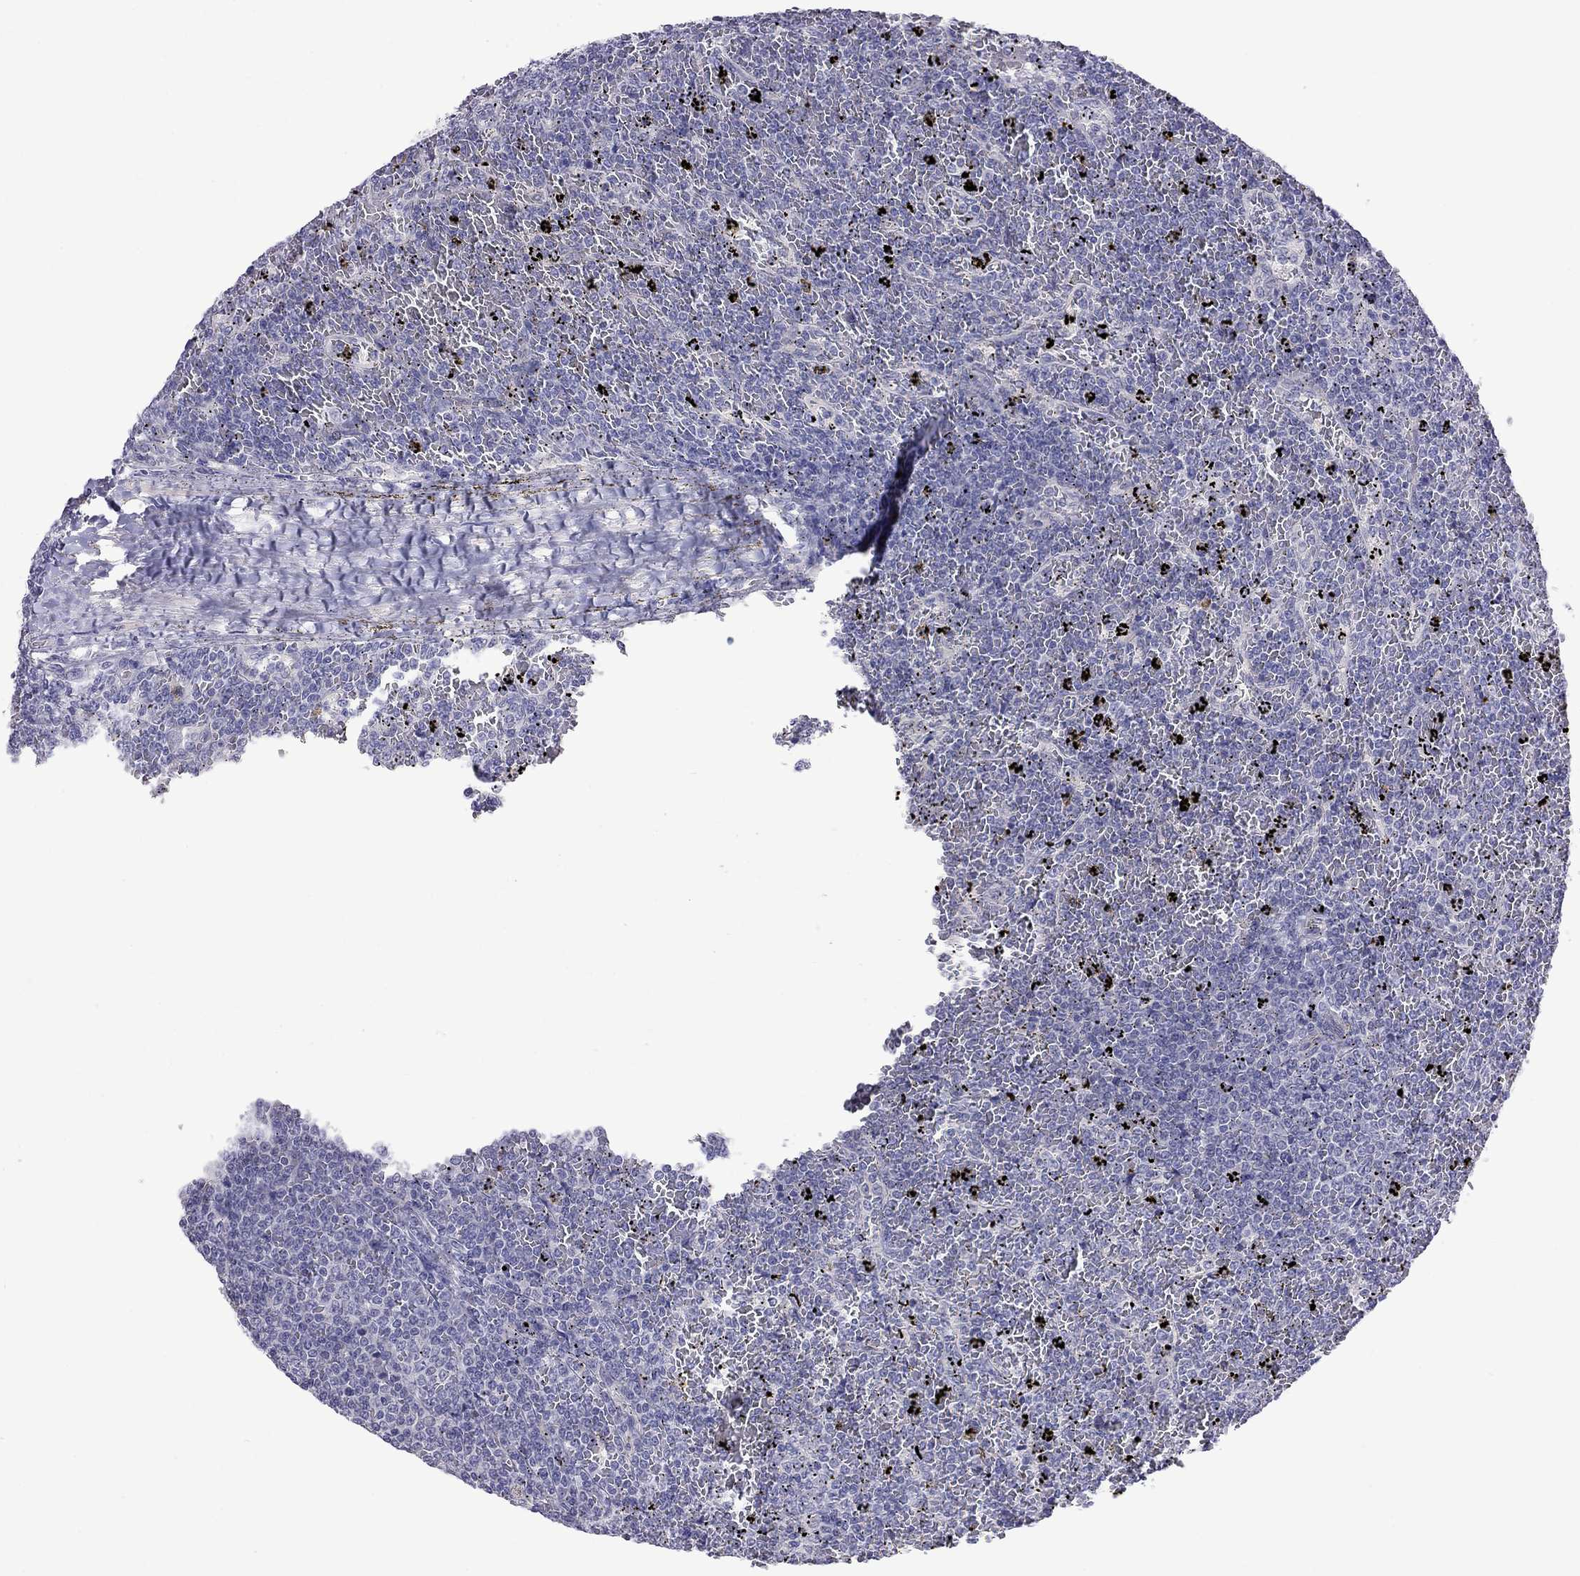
{"staining": {"intensity": "negative", "quantity": "none", "location": "none"}, "tissue": "lymphoma", "cell_type": "Tumor cells", "image_type": "cancer", "snomed": [{"axis": "morphology", "description": "Malignant lymphoma, non-Hodgkin's type, Low grade"}, {"axis": "topography", "description": "Spleen"}], "caption": "Tumor cells are negative for brown protein staining in lymphoma.", "gene": "FEZ1", "patient": {"sex": "female", "age": 77}}